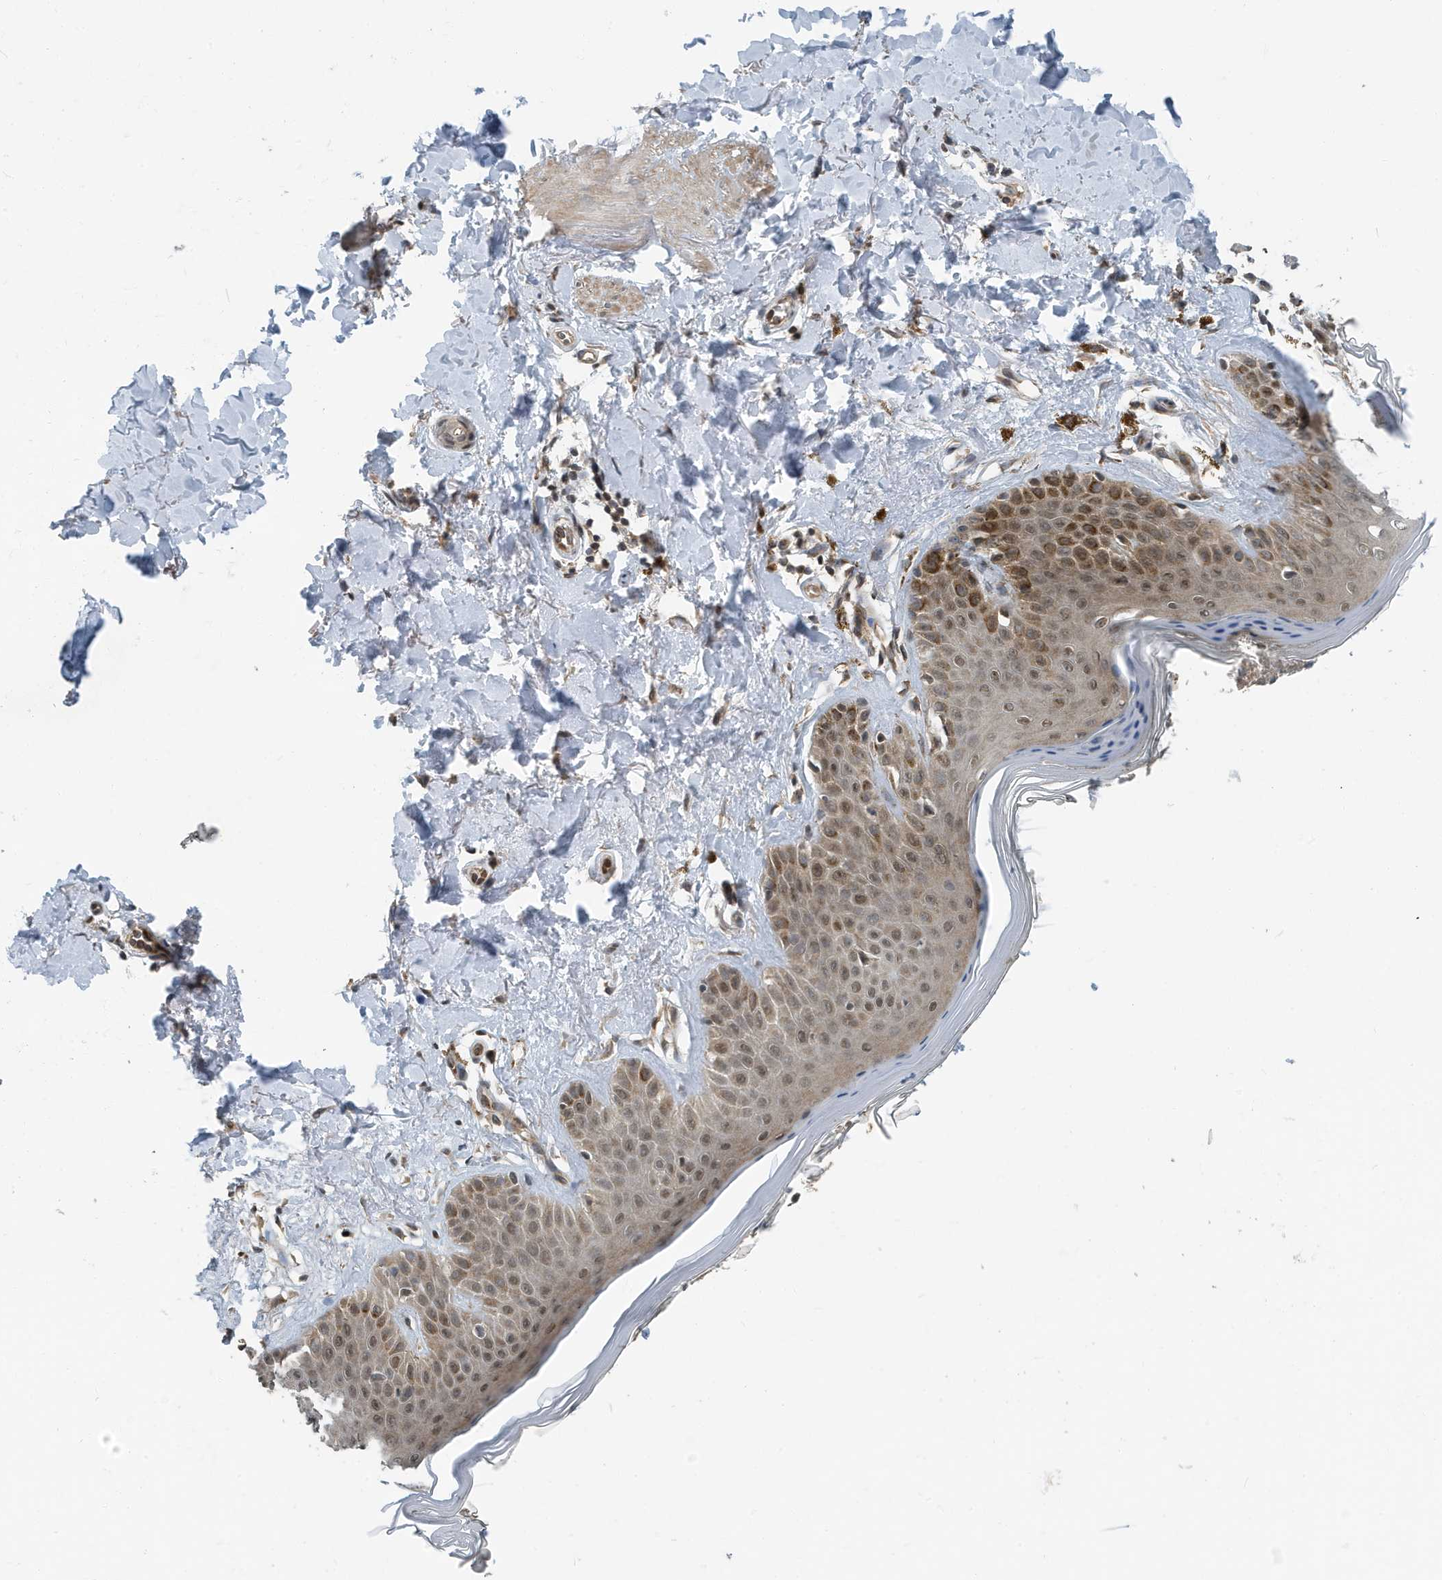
{"staining": {"intensity": "weak", "quantity": ">75%", "location": "cytoplasmic/membranous"}, "tissue": "skin", "cell_type": "Fibroblasts", "image_type": "normal", "snomed": [{"axis": "morphology", "description": "Normal tissue, NOS"}, {"axis": "topography", "description": "Skin"}], "caption": "Immunohistochemical staining of normal human skin exhibits low levels of weak cytoplasmic/membranous positivity in about >75% of fibroblasts.", "gene": "KIF15", "patient": {"sex": "female", "age": 64}}